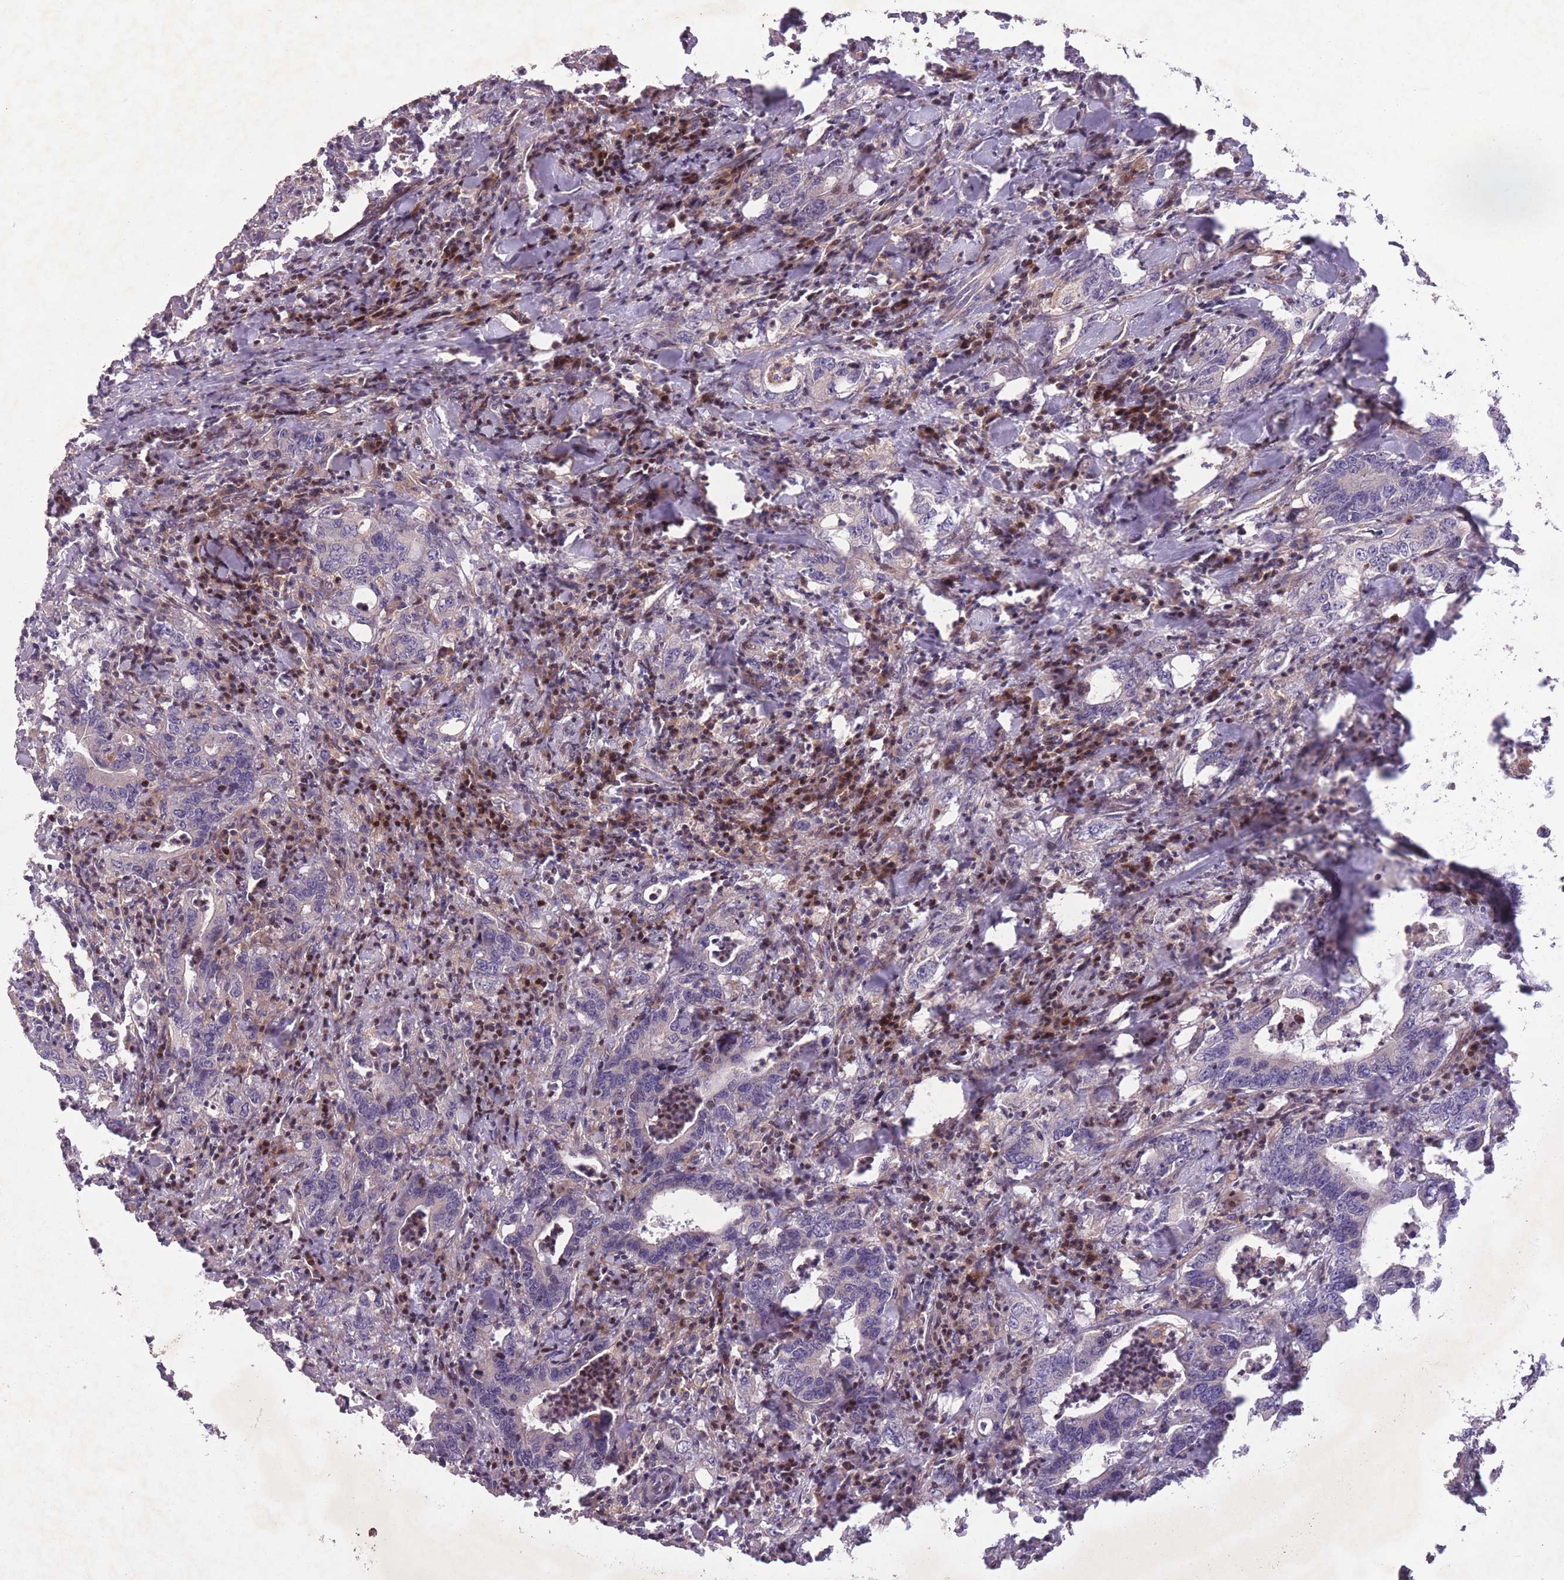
{"staining": {"intensity": "negative", "quantity": "none", "location": "none"}, "tissue": "colorectal cancer", "cell_type": "Tumor cells", "image_type": "cancer", "snomed": [{"axis": "morphology", "description": "Adenocarcinoma, NOS"}, {"axis": "topography", "description": "Colon"}], "caption": "Human colorectal cancer stained for a protein using immunohistochemistry exhibits no positivity in tumor cells.", "gene": "OR2V2", "patient": {"sex": "female", "age": 75}}